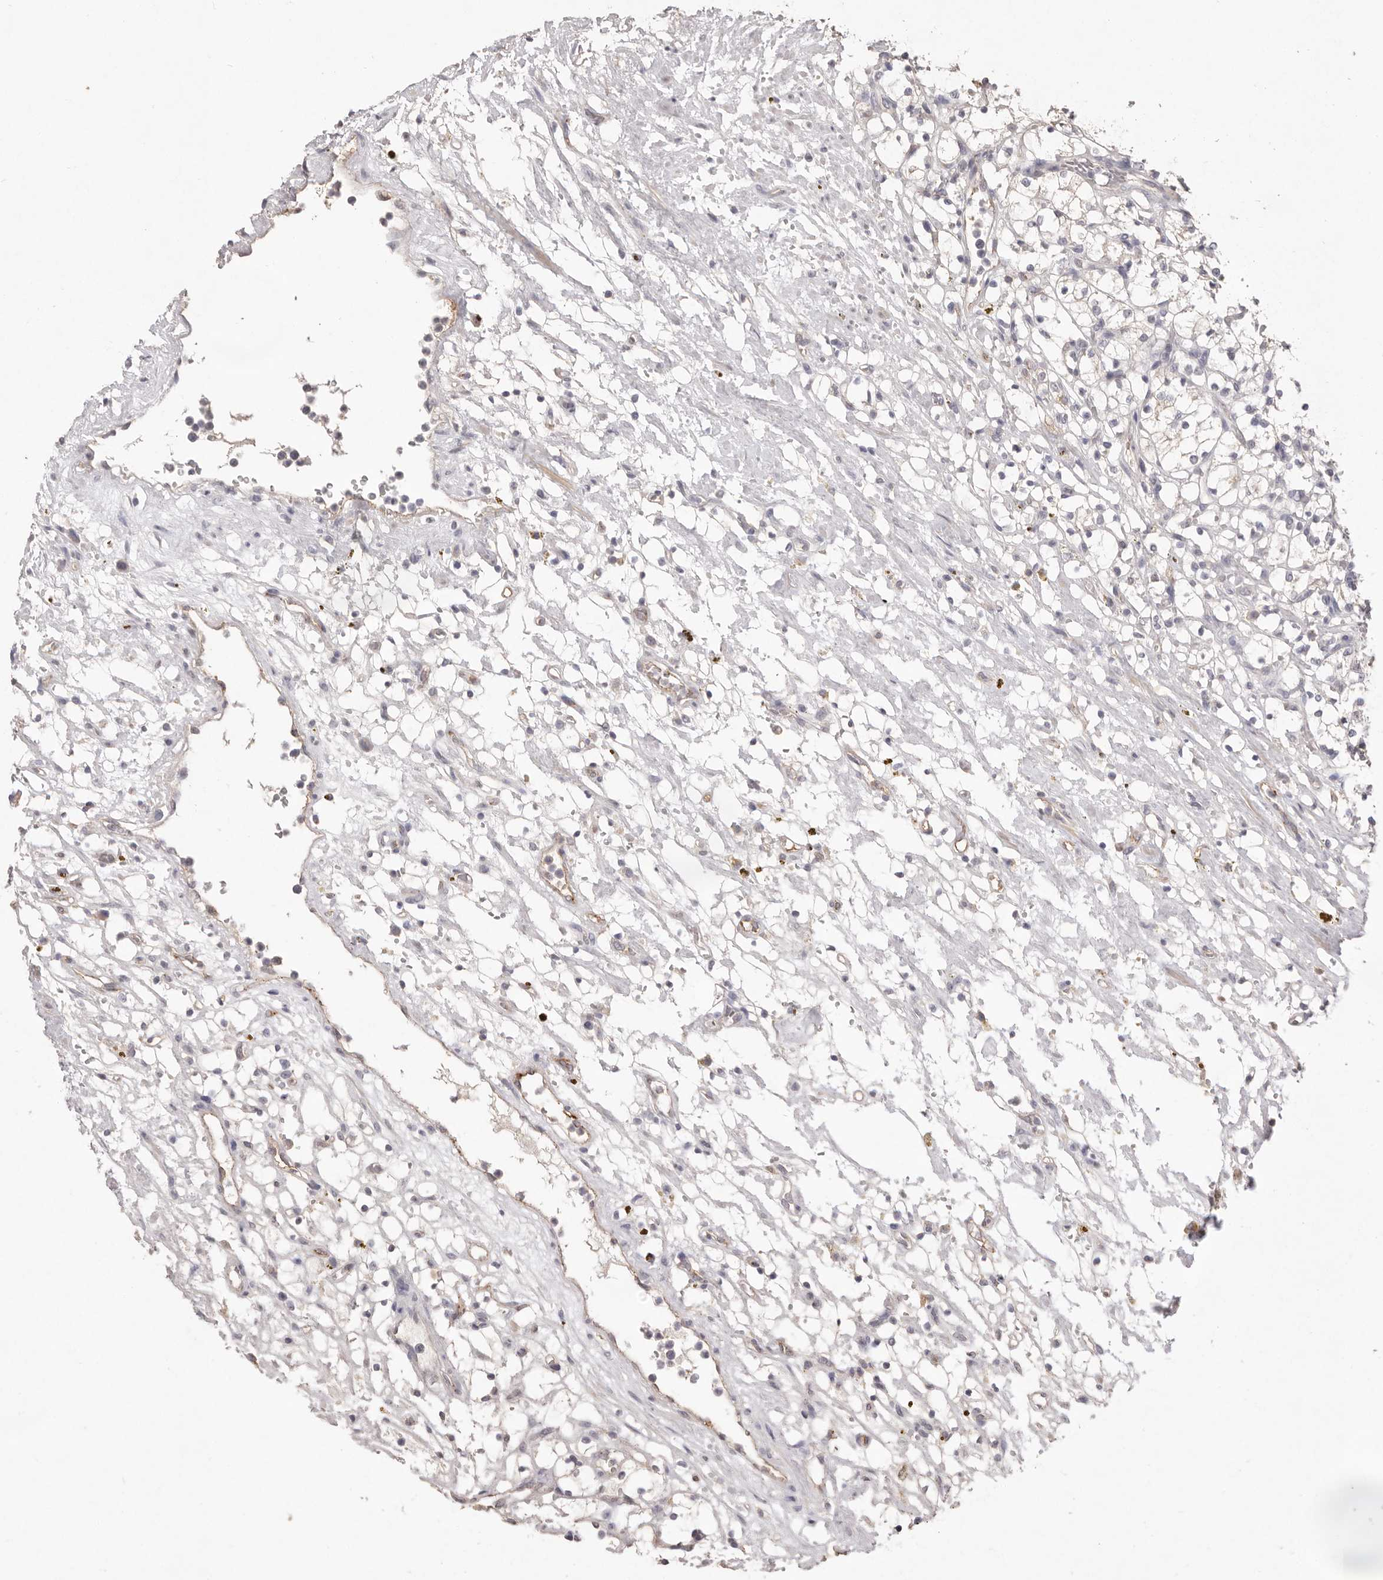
{"staining": {"intensity": "negative", "quantity": "none", "location": "none"}, "tissue": "renal cancer", "cell_type": "Tumor cells", "image_type": "cancer", "snomed": [{"axis": "morphology", "description": "Adenocarcinoma, NOS"}, {"axis": "topography", "description": "Kidney"}], "caption": "The micrograph demonstrates no significant positivity in tumor cells of renal cancer.", "gene": "ZYG11B", "patient": {"sex": "female", "age": 69}}